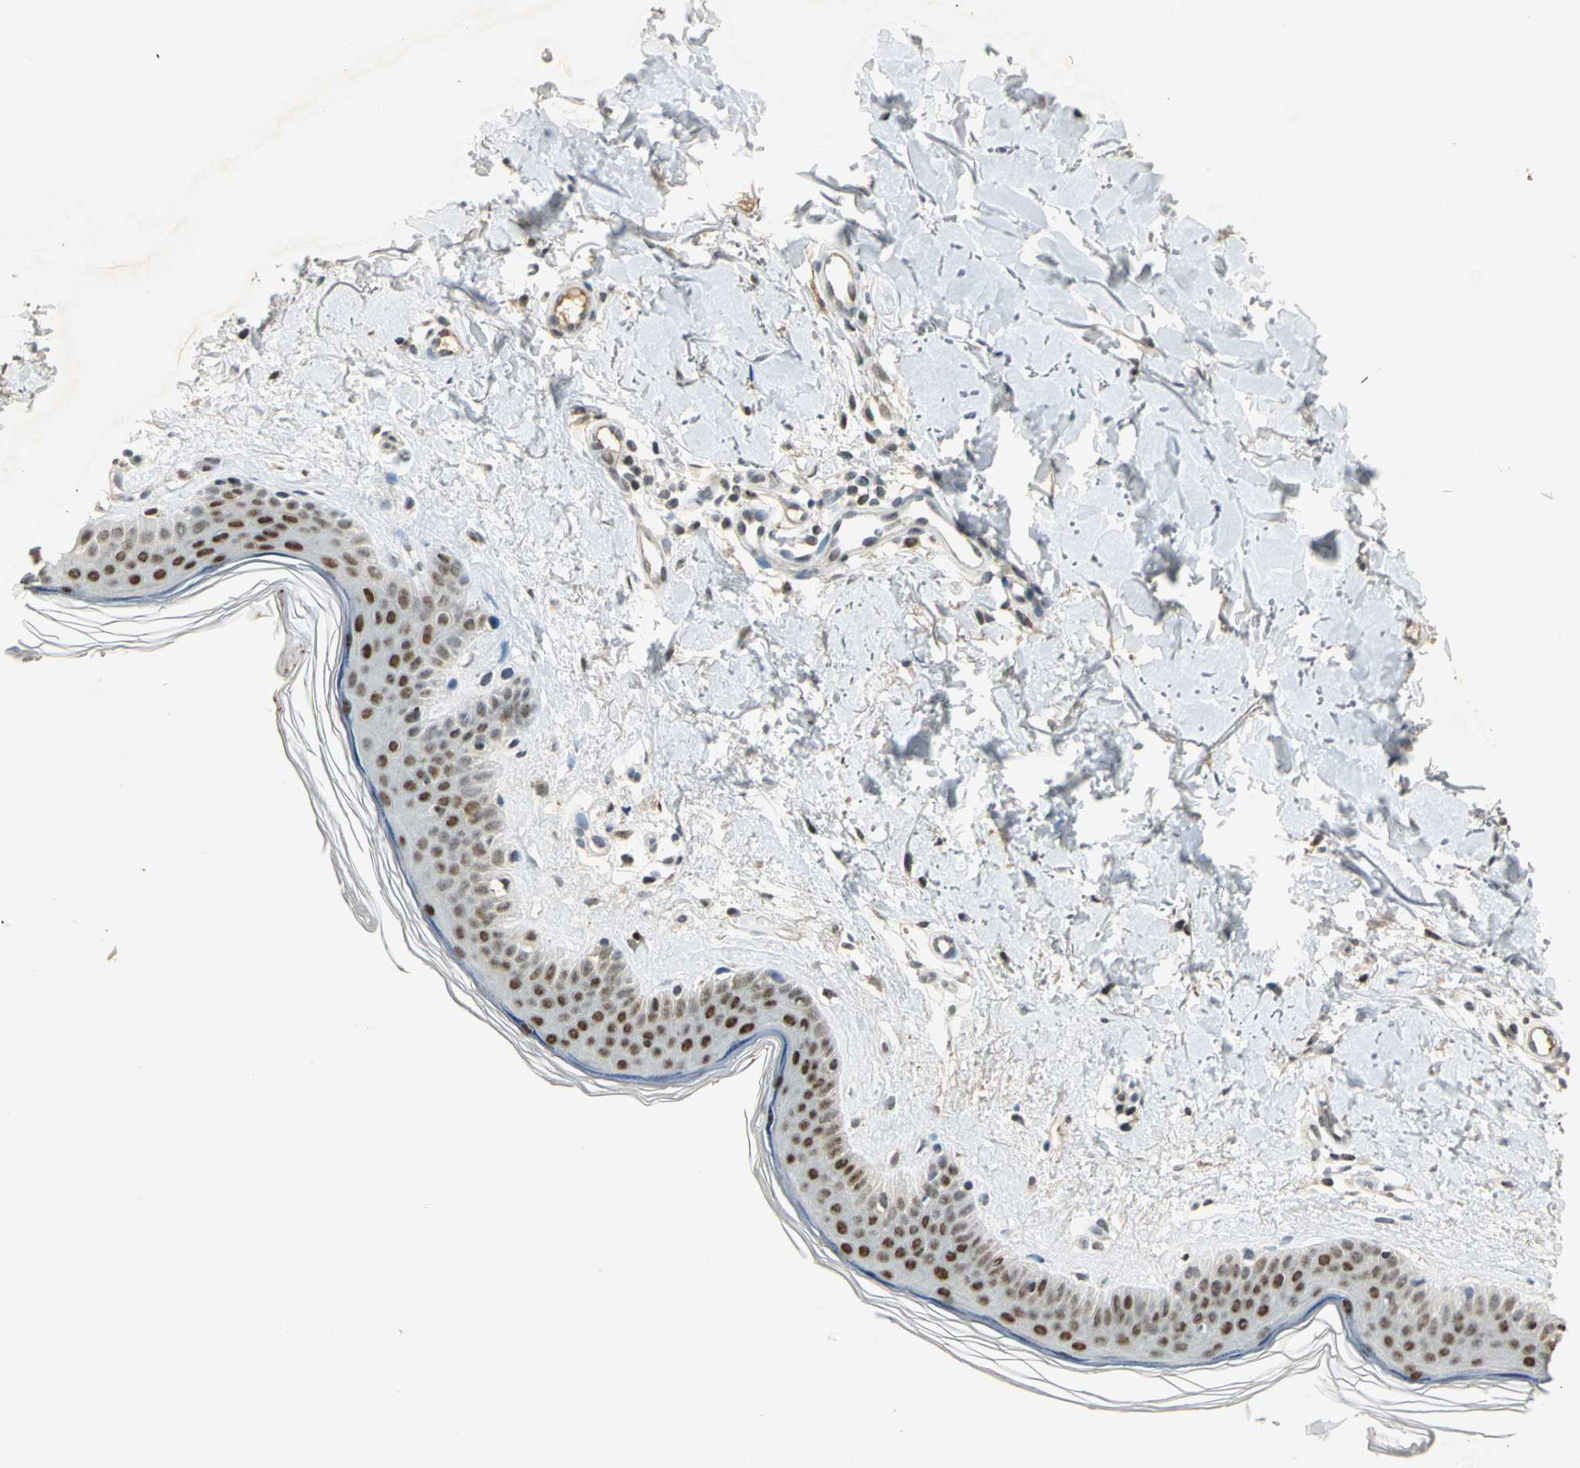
{"staining": {"intensity": "moderate", "quantity": "25%-75%", "location": "nuclear"}, "tissue": "skin", "cell_type": "Fibroblasts", "image_type": "normal", "snomed": [{"axis": "morphology", "description": "Normal tissue, NOS"}, {"axis": "topography", "description": "Skin"}], "caption": "Fibroblasts reveal moderate nuclear staining in approximately 25%-75% of cells in unremarkable skin. (IHC, brightfield microscopy, high magnification).", "gene": "AK6", "patient": {"sex": "female", "age": 56}}